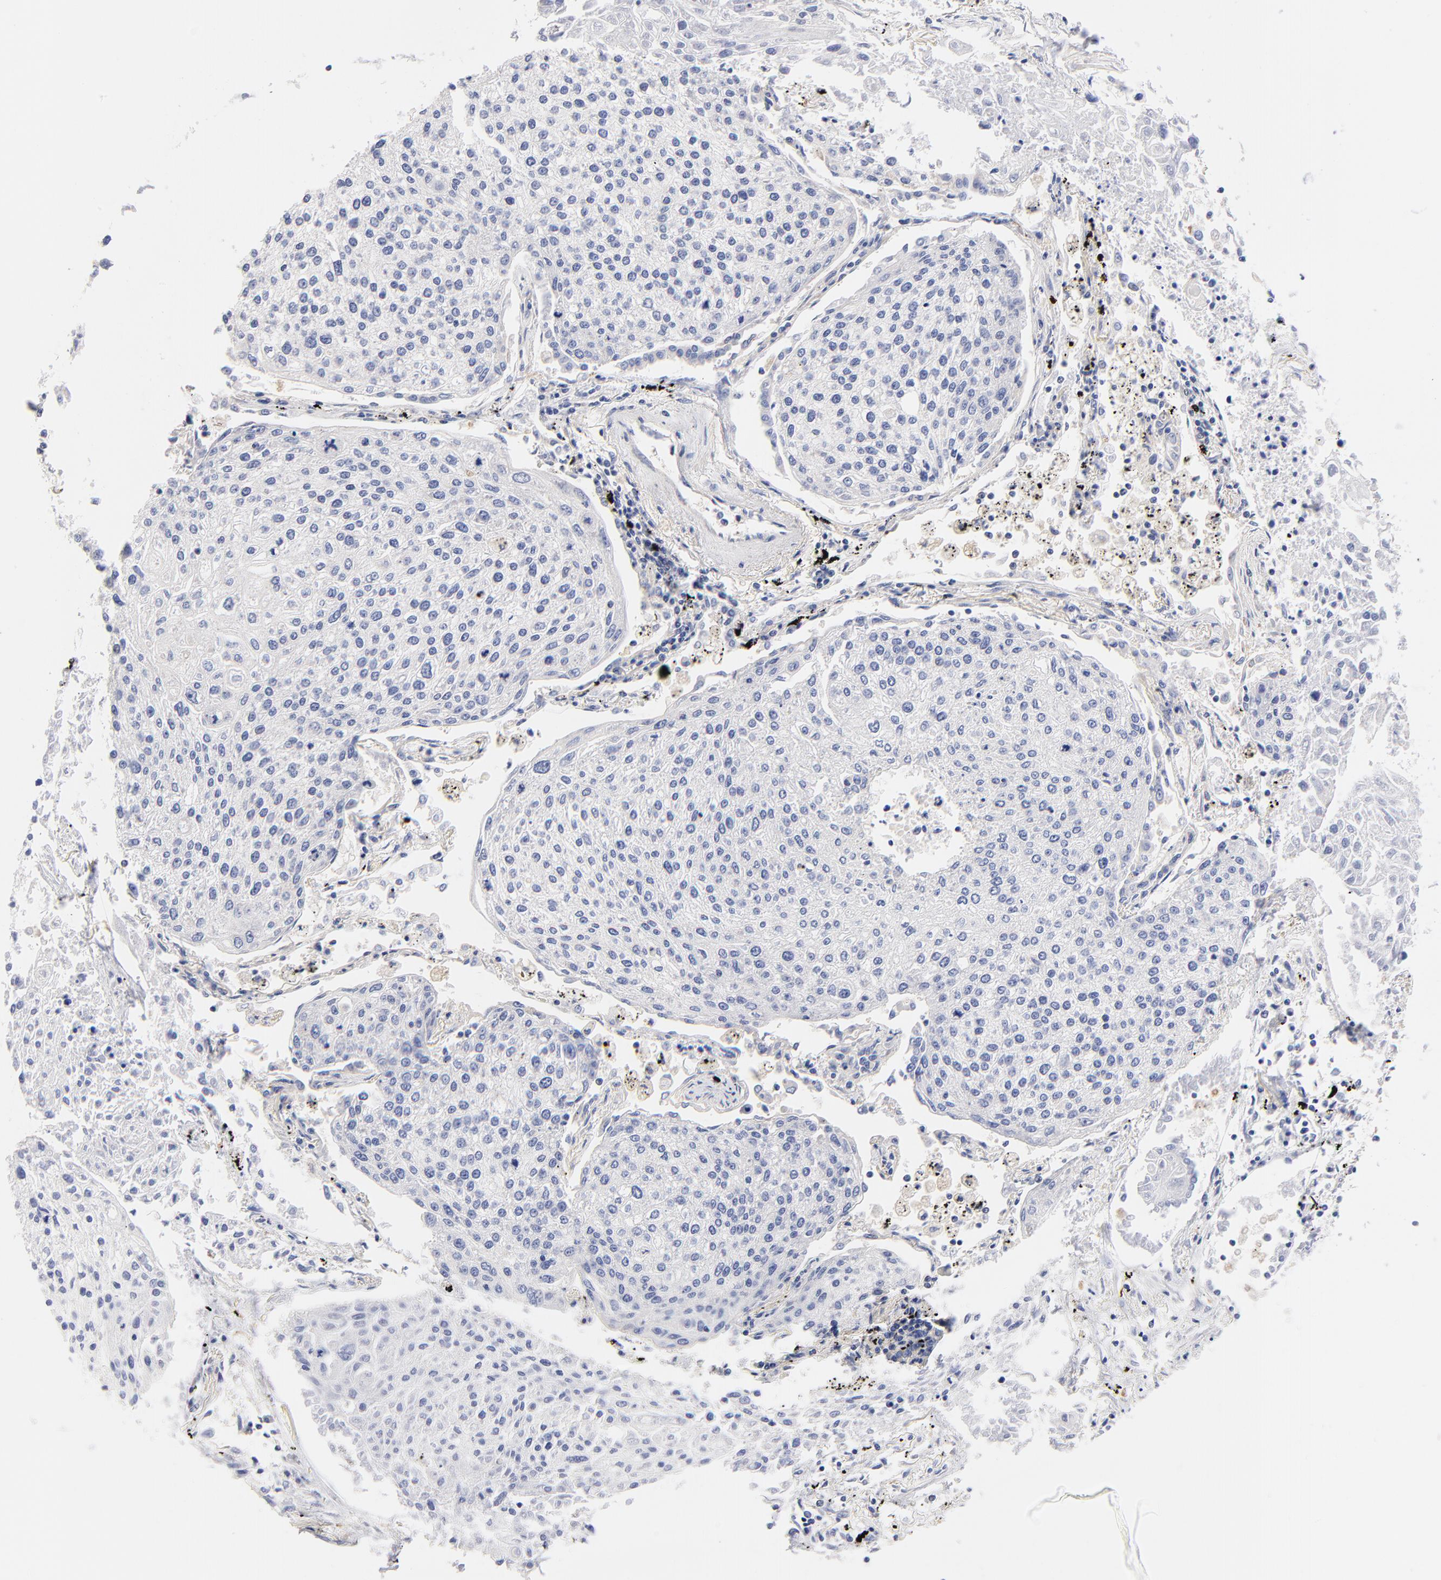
{"staining": {"intensity": "negative", "quantity": "none", "location": "none"}, "tissue": "lung cancer", "cell_type": "Tumor cells", "image_type": "cancer", "snomed": [{"axis": "morphology", "description": "Squamous cell carcinoma, NOS"}, {"axis": "topography", "description": "Lung"}], "caption": "Lung cancer was stained to show a protein in brown. There is no significant positivity in tumor cells. (DAB (3,3'-diaminobenzidine) immunohistochemistry with hematoxylin counter stain).", "gene": "HS3ST1", "patient": {"sex": "male", "age": 75}}